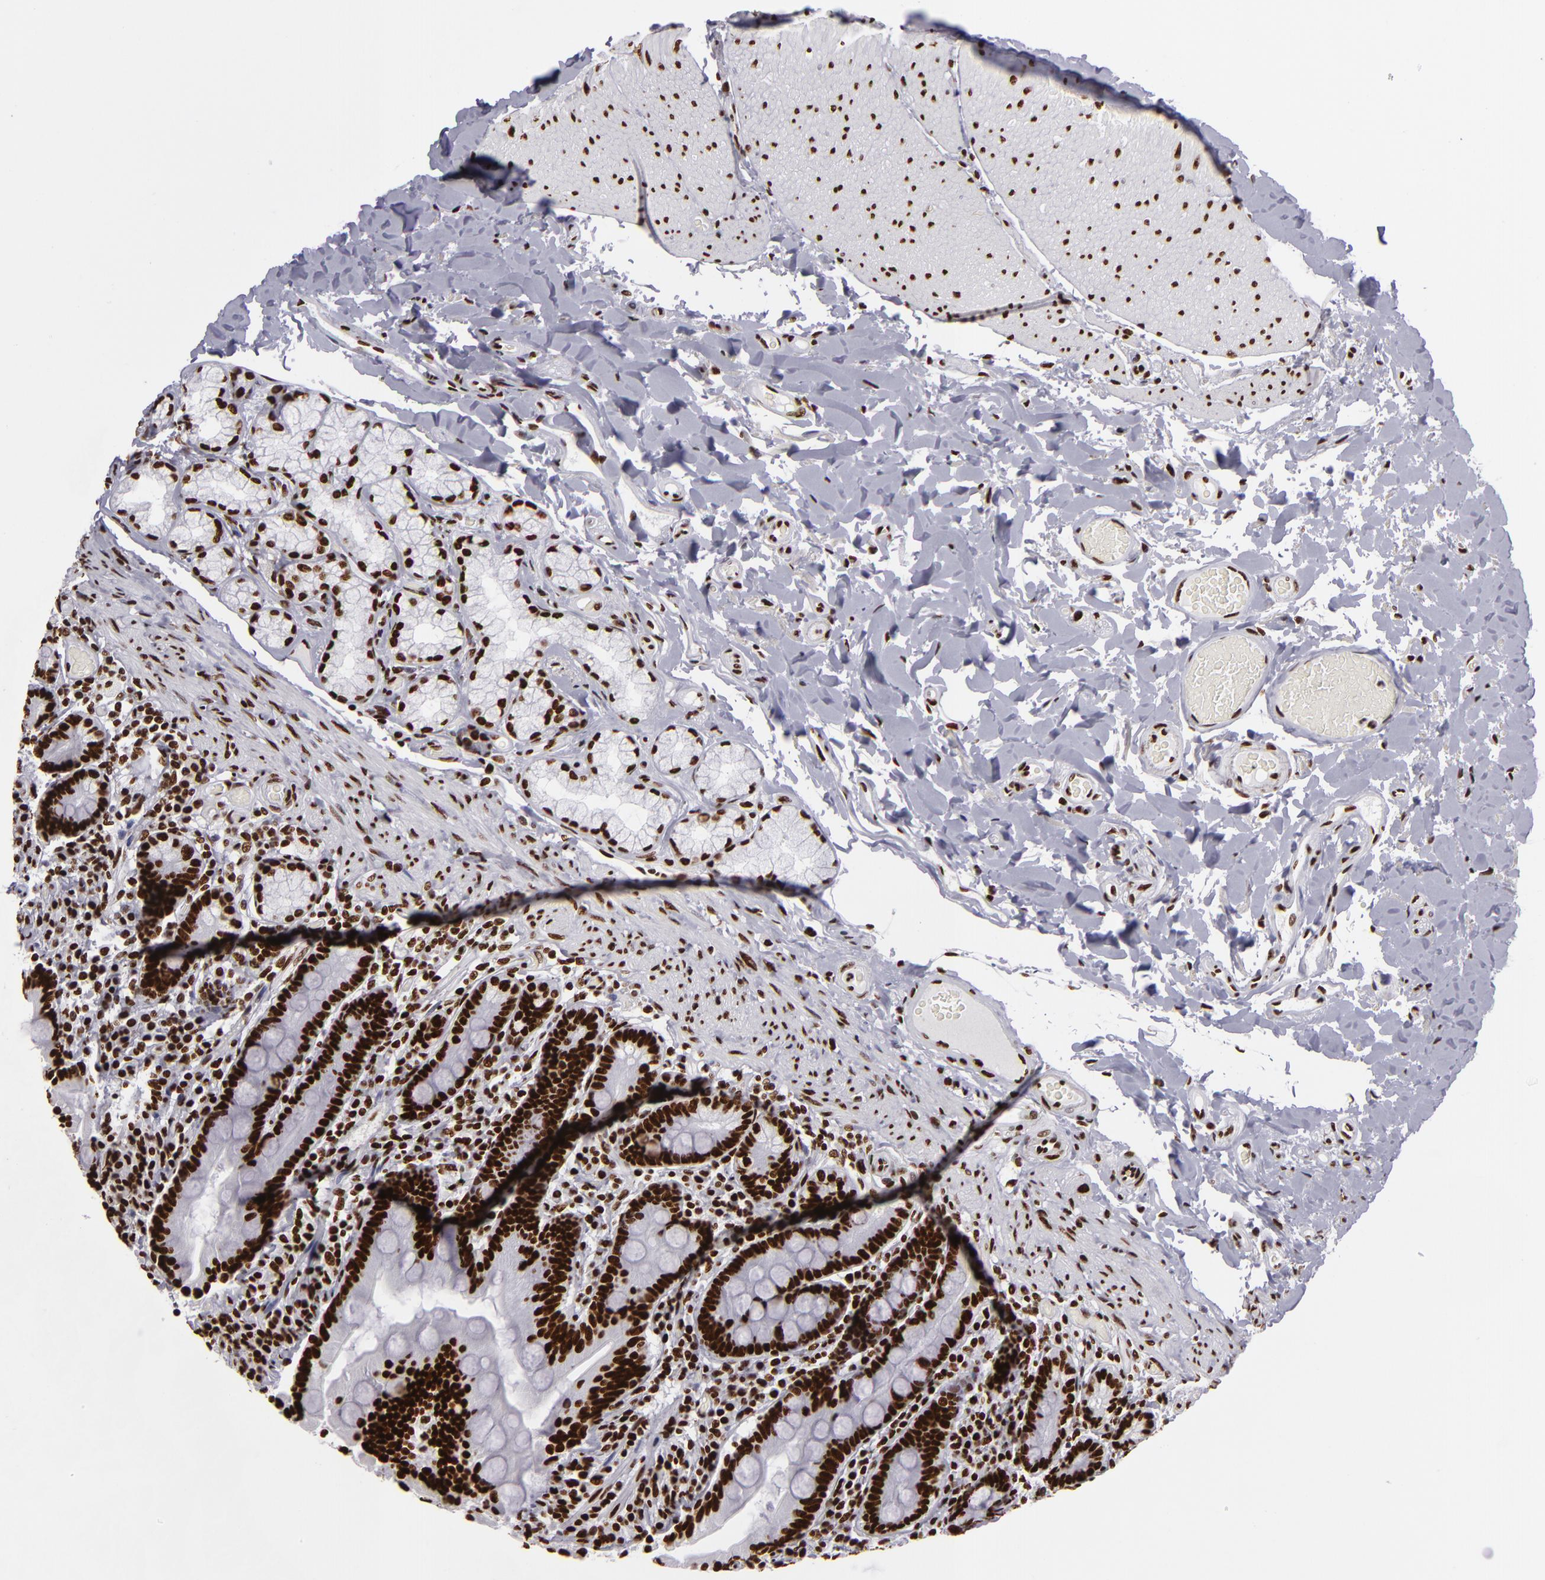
{"staining": {"intensity": "strong", "quantity": ">75%", "location": "nuclear"}, "tissue": "duodenum", "cell_type": "Glandular cells", "image_type": "normal", "snomed": [{"axis": "morphology", "description": "Normal tissue, NOS"}, {"axis": "topography", "description": "Duodenum"}], "caption": "IHC image of normal duodenum: human duodenum stained using immunohistochemistry reveals high levels of strong protein expression localized specifically in the nuclear of glandular cells, appearing as a nuclear brown color.", "gene": "SAFB", "patient": {"sex": "male", "age": 73}}